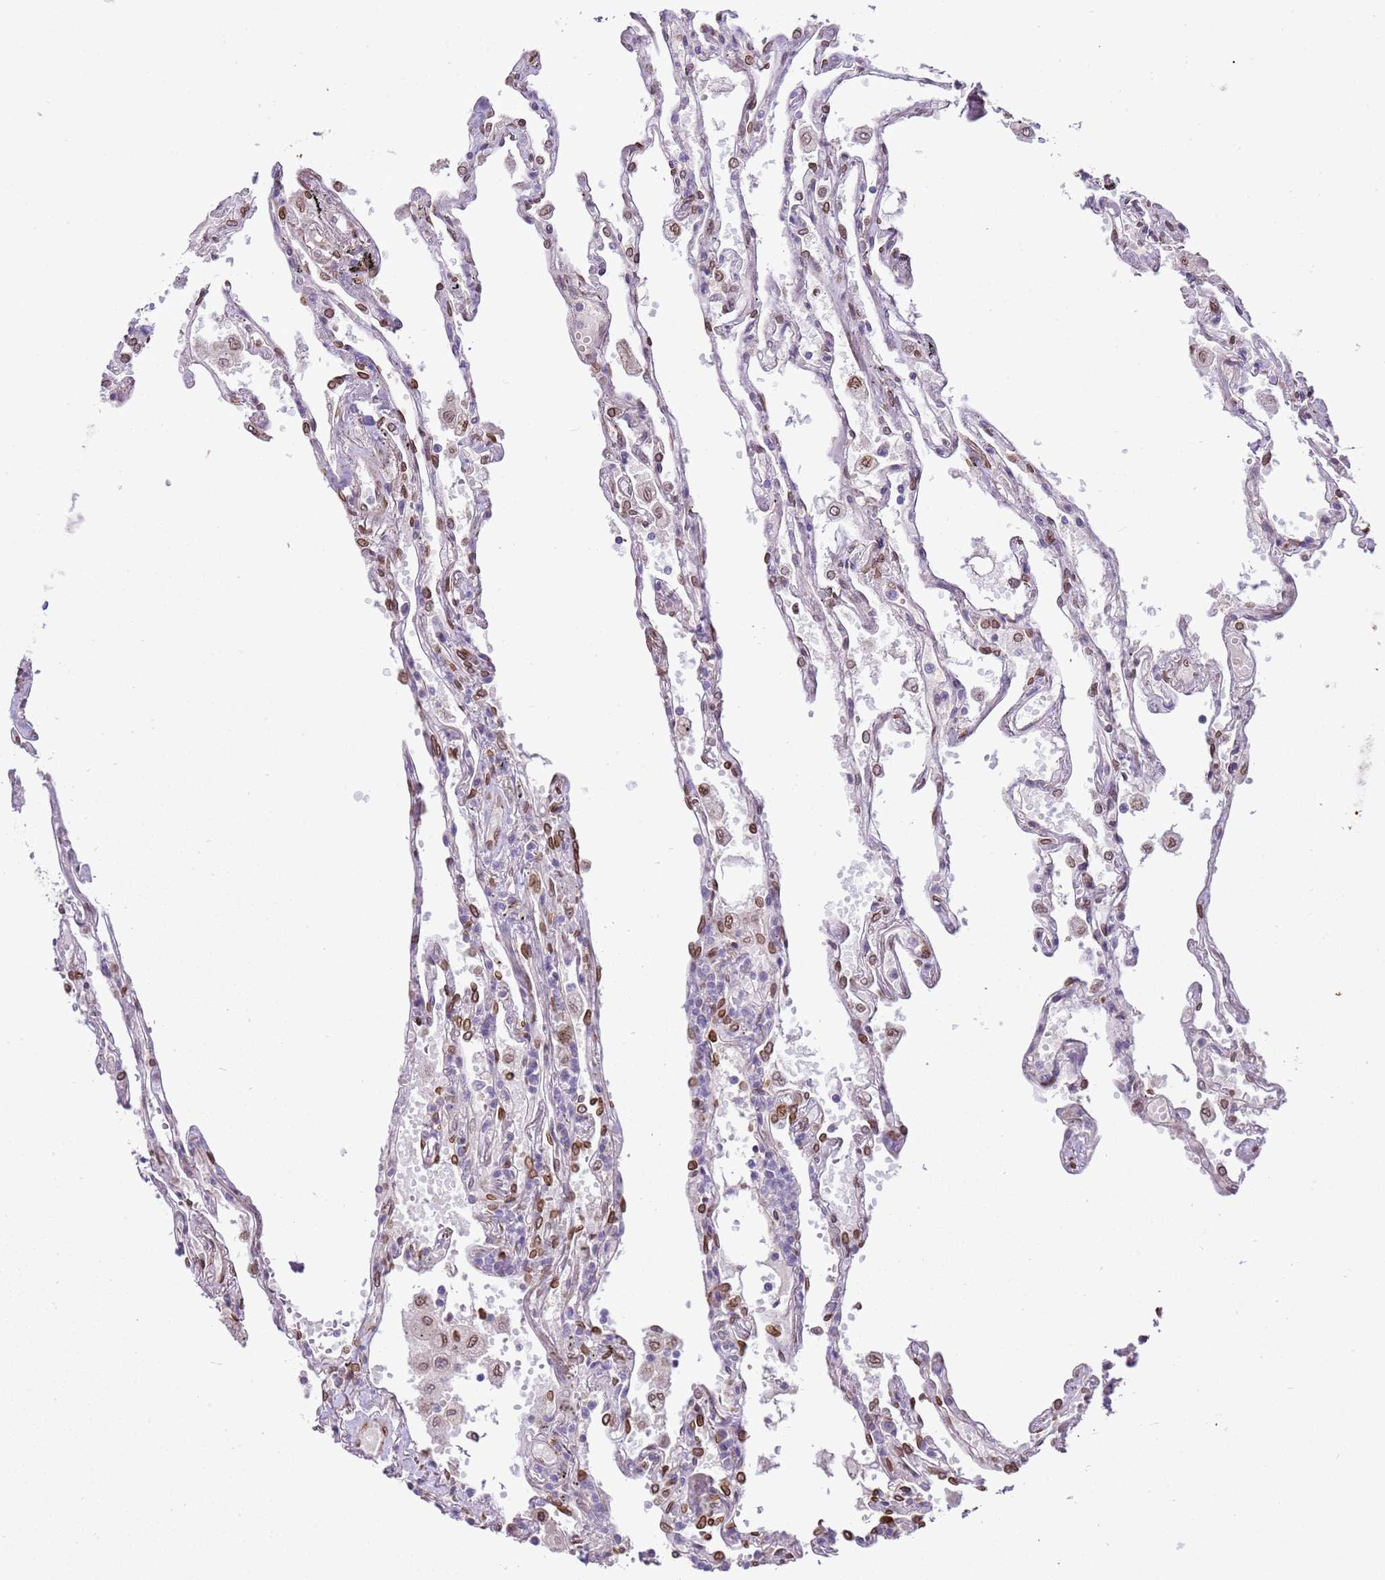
{"staining": {"intensity": "strong", "quantity": ">75%", "location": "cytoplasmic/membranous,nuclear"}, "tissue": "lung", "cell_type": "Alveolar cells", "image_type": "normal", "snomed": [{"axis": "morphology", "description": "Normal tissue, NOS"}, {"axis": "topography", "description": "Lung"}], "caption": "The photomicrograph demonstrates a brown stain indicating the presence of a protein in the cytoplasmic/membranous,nuclear of alveolar cells in lung. The staining is performed using DAB (3,3'-diaminobenzidine) brown chromogen to label protein expression. The nuclei are counter-stained blue using hematoxylin.", "gene": "TMEM47", "patient": {"sex": "female", "age": 67}}